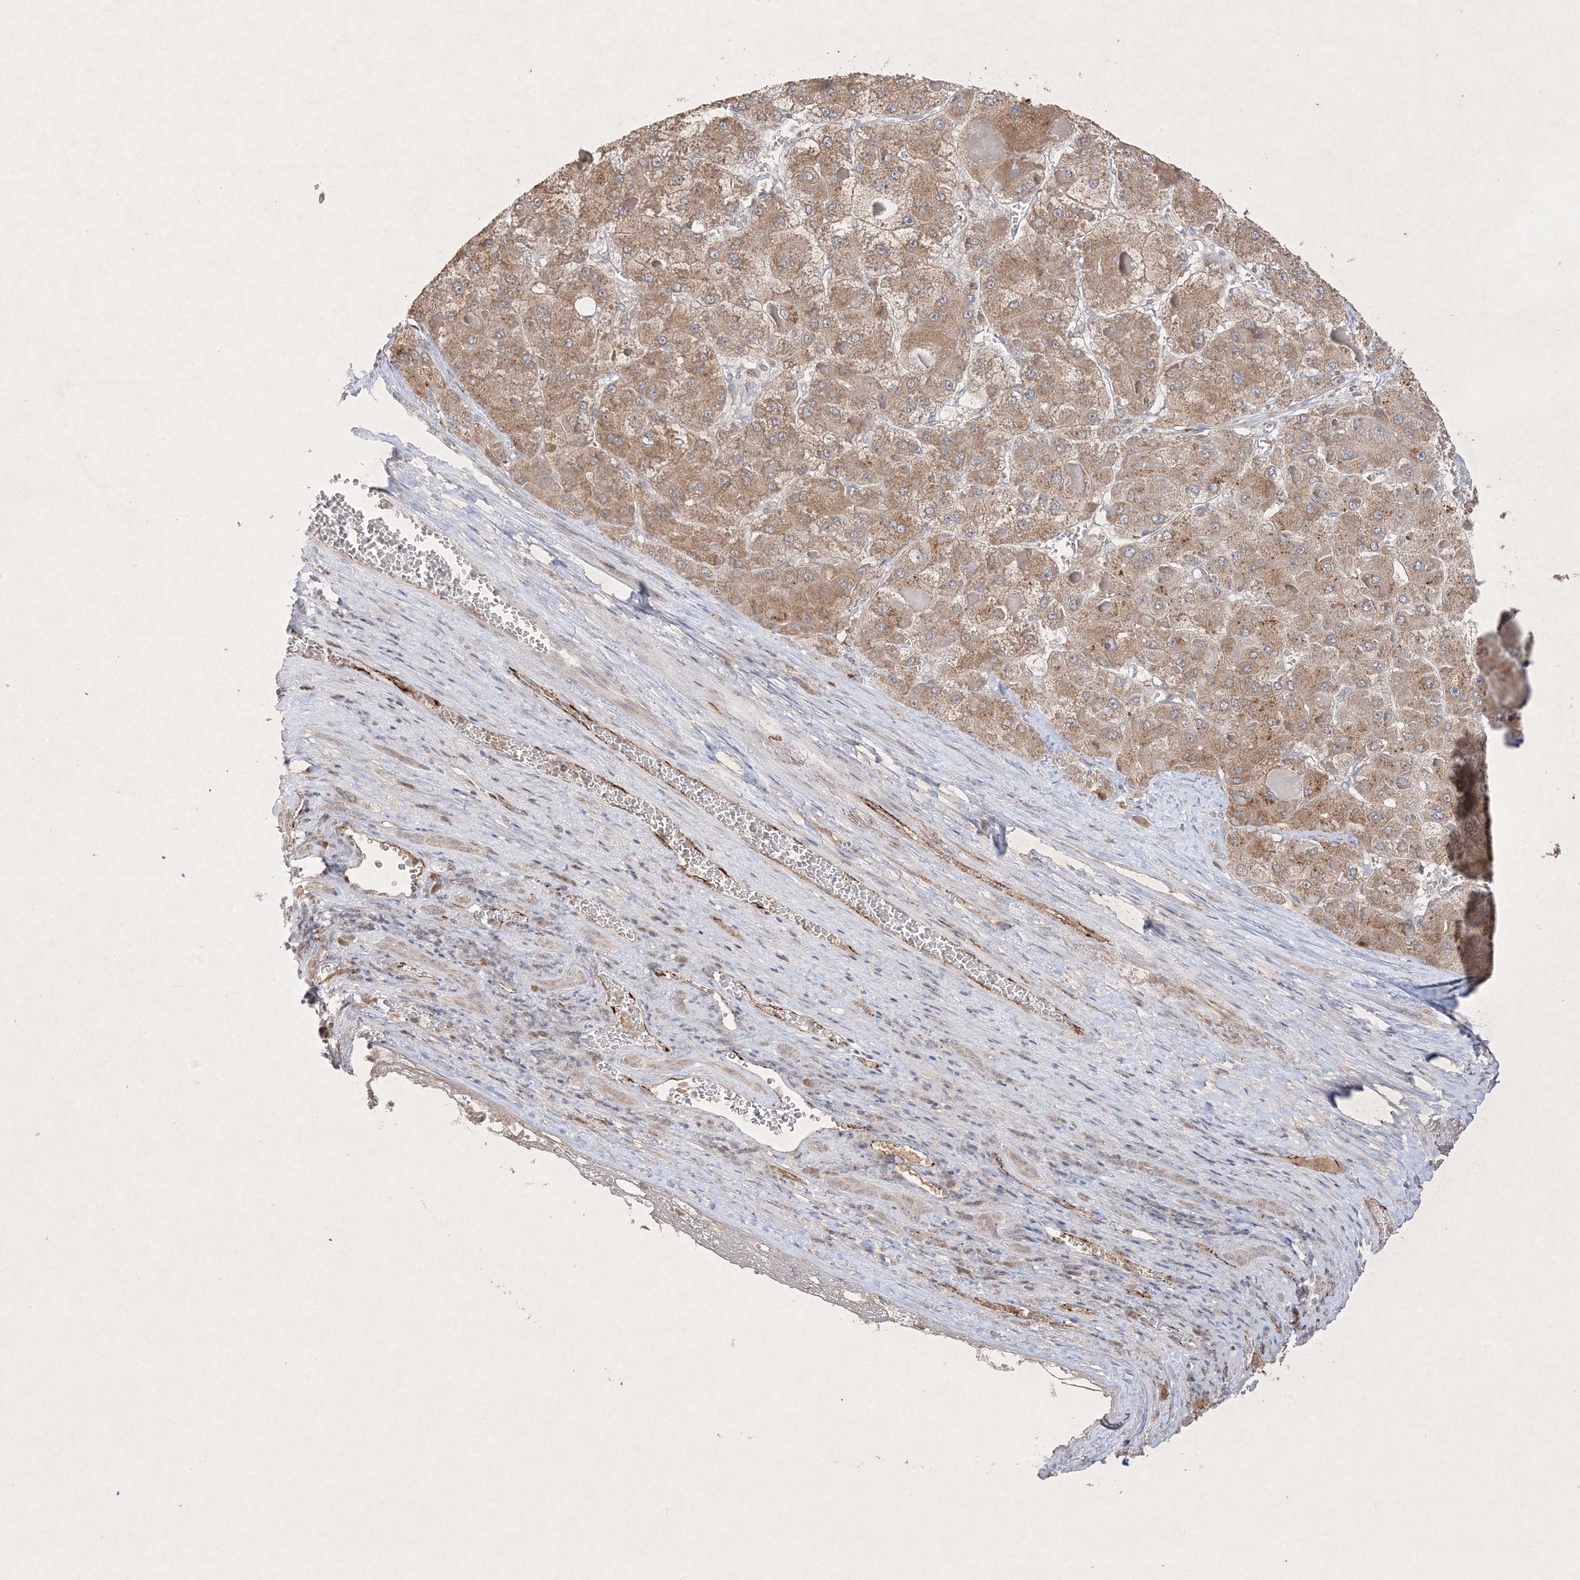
{"staining": {"intensity": "moderate", "quantity": ">75%", "location": "cytoplasmic/membranous"}, "tissue": "liver cancer", "cell_type": "Tumor cells", "image_type": "cancer", "snomed": [{"axis": "morphology", "description": "Carcinoma, Hepatocellular, NOS"}, {"axis": "topography", "description": "Liver"}], "caption": "This photomicrograph reveals immunohistochemistry (IHC) staining of hepatocellular carcinoma (liver), with medium moderate cytoplasmic/membranous positivity in about >75% of tumor cells.", "gene": "PRSS36", "patient": {"sex": "female", "age": 73}}